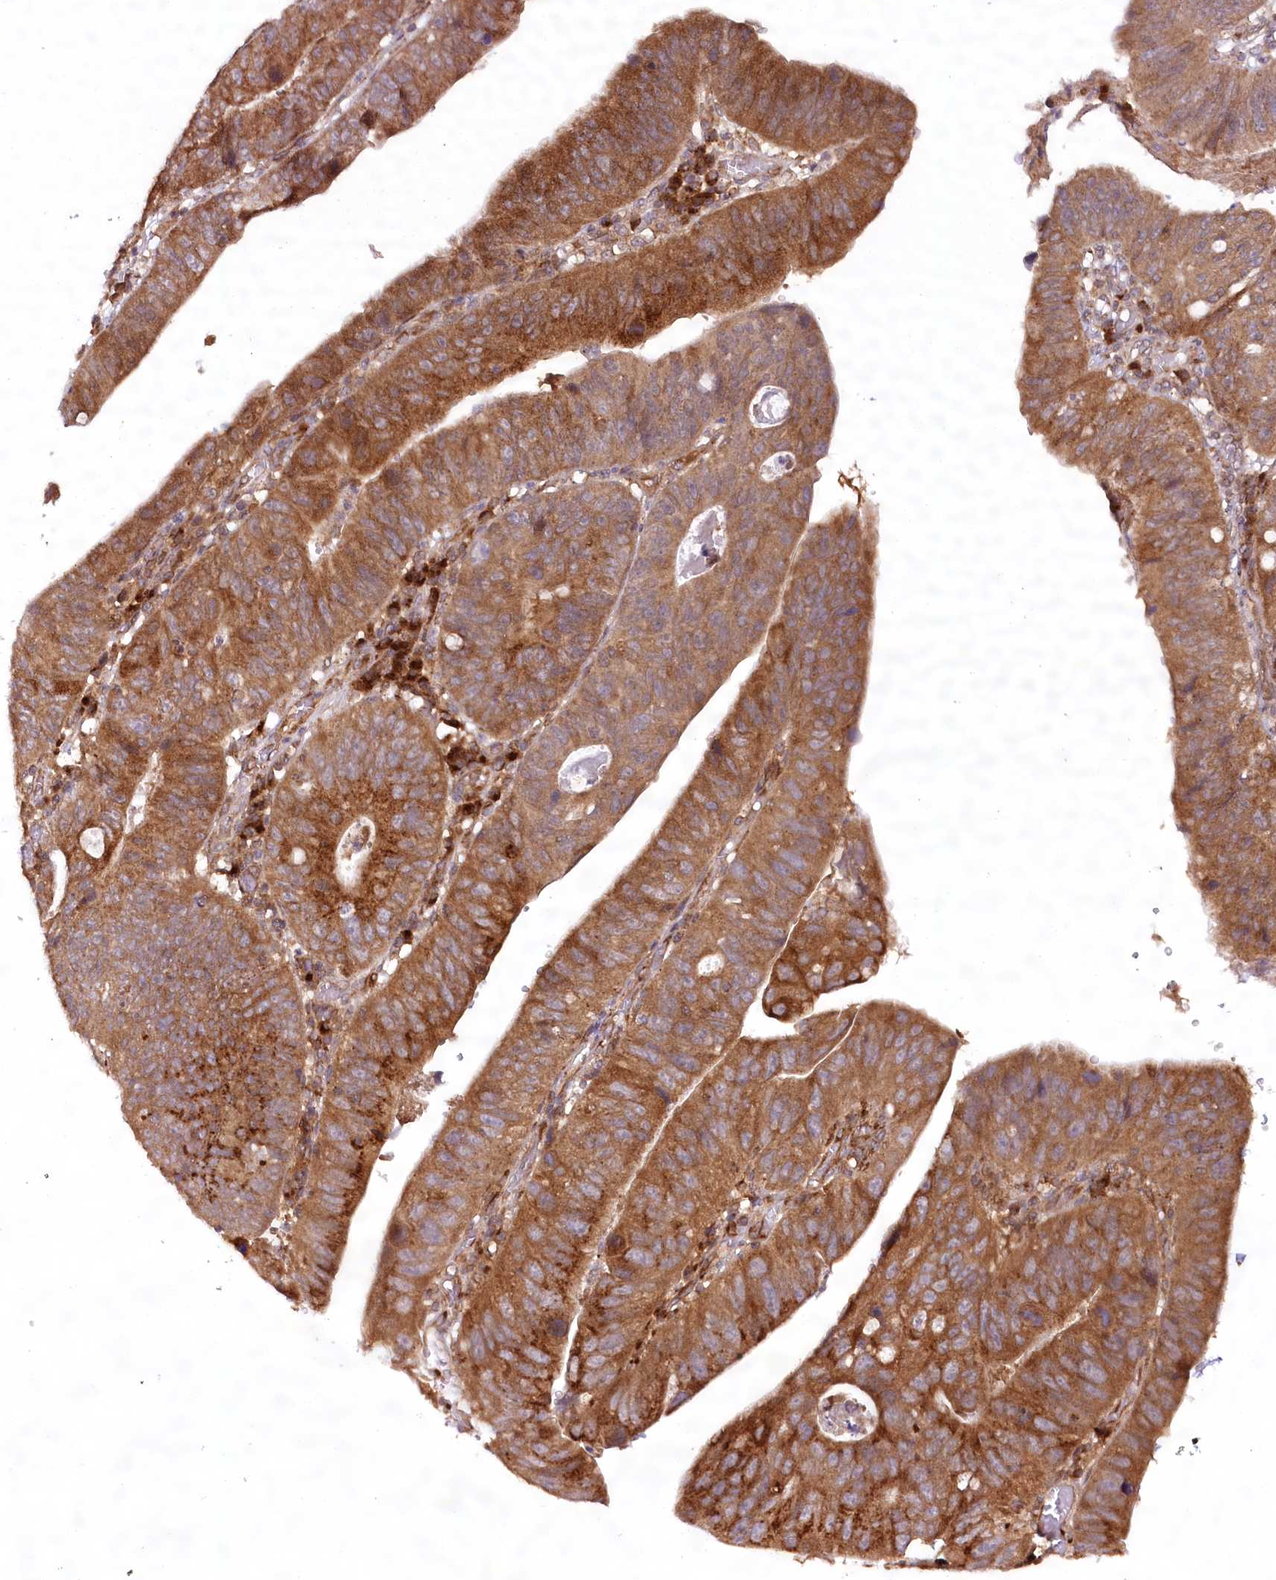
{"staining": {"intensity": "strong", "quantity": ">75%", "location": "cytoplasmic/membranous"}, "tissue": "stomach cancer", "cell_type": "Tumor cells", "image_type": "cancer", "snomed": [{"axis": "morphology", "description": "Adenocarcinoma, NOS"}, {"axis": "topography", "description": "Stomach"}], "caption": "The immunohistochemical stain highlights strong cytoplasmic/membranous expression in tumor cells of stomach cancer tissue. The staining is performed using DAB brown chromogen to label protein expression. The nuclei are counter-stained blue using hematoxylin.", "gene": "COPG1", "patient": {"sex": "male", "age": 59}}